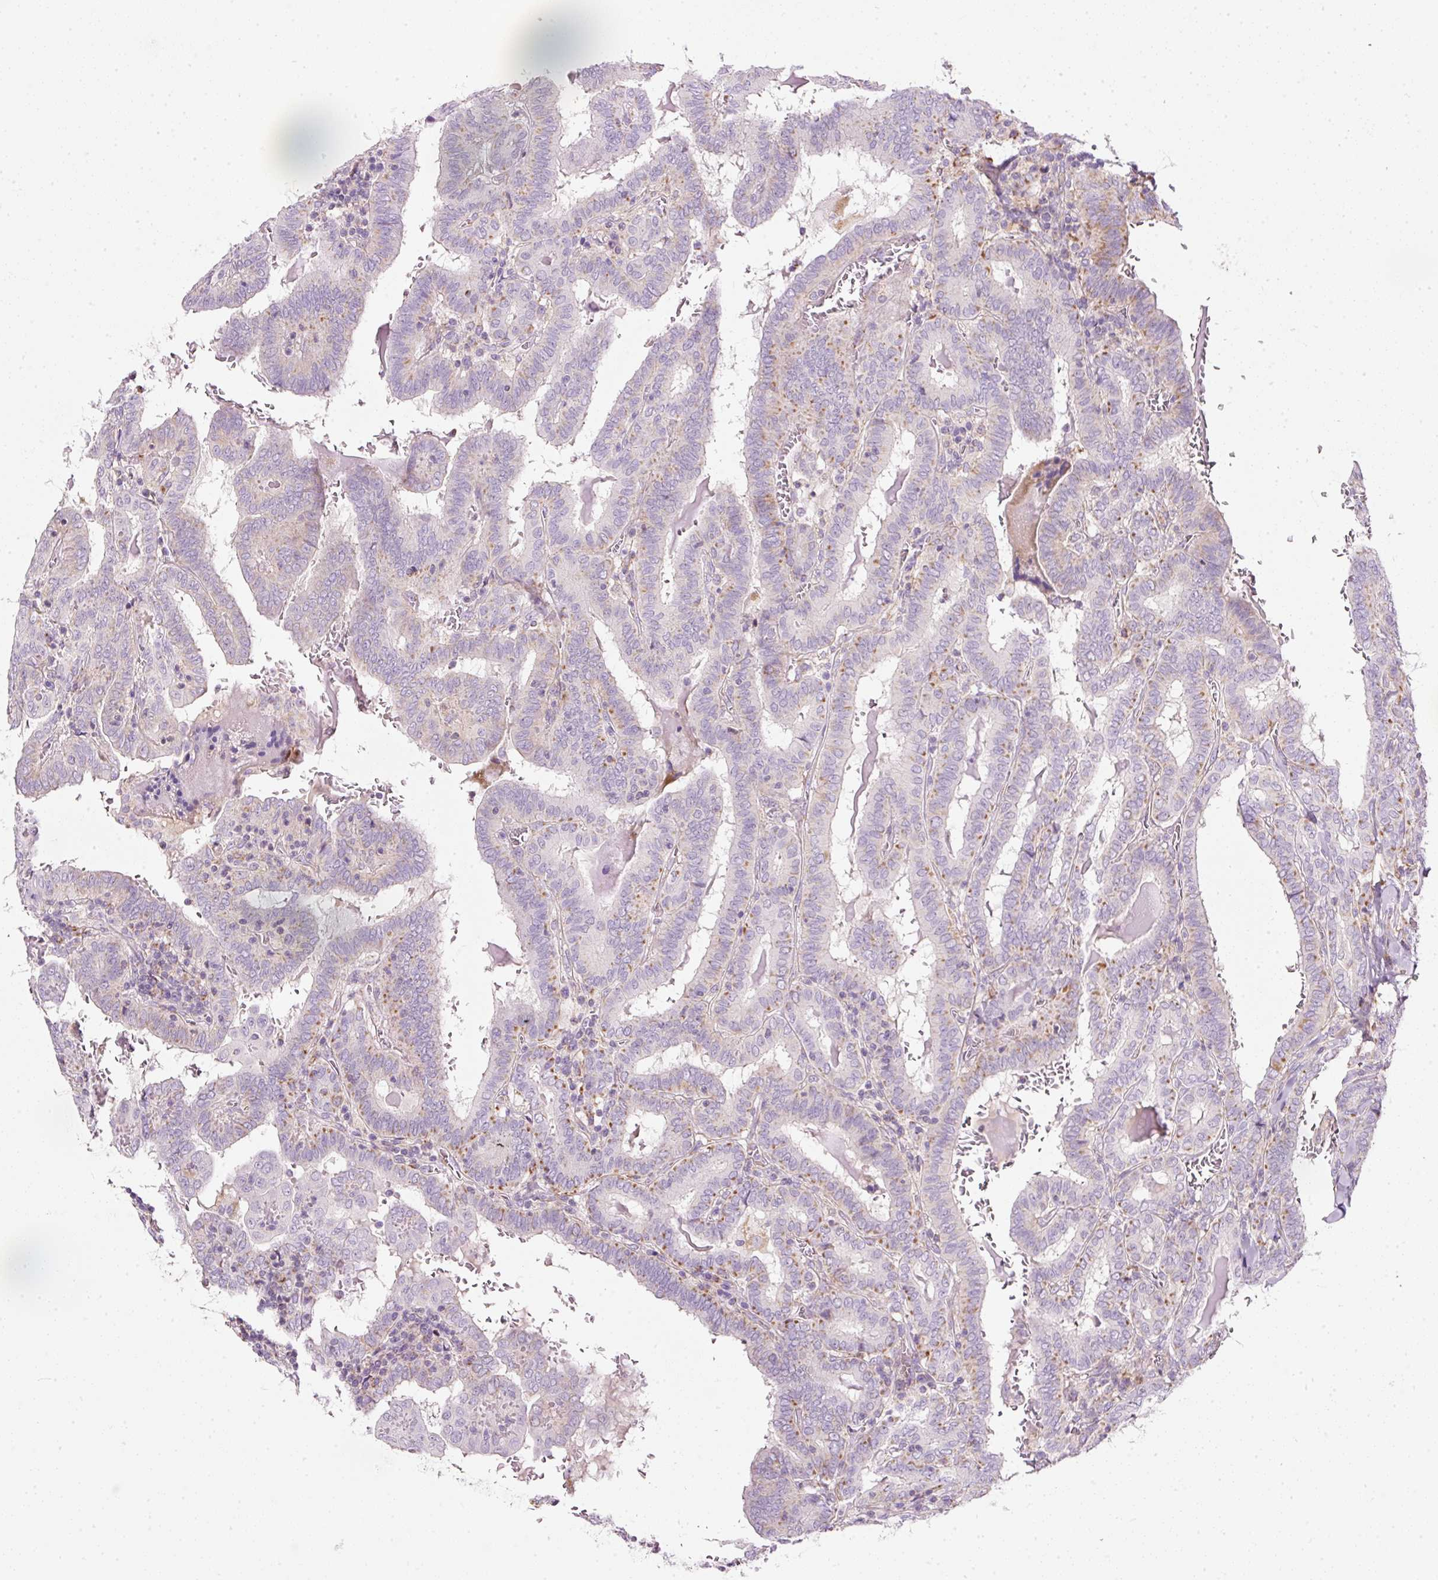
{"staining": {"intensity": "moderate", "quantity": "<25%", "location": "cytoplasmic/membranous"}, "tissue": "thyroid cancer", "cell_type": "Tumor cells", "image_type": "cancer", "snomed": [{"axis": "morphology", "description": "Papillary adenocarcinoma, NOS"}, {"axis": "topography", "description": "Thyroid gland"}], "caption": "Tumor cells demonstrate low levels of moderate cytoplasmic/membranous expression in approximately <25% of cells in human thyroid papillary adenocarcinoma. The staining was performed using DAB (3,3'-diaminobenzidine) to visualize the protein expression in brown, while the nuclei were stained in blue with hematoxylin (Magnification: 20x).", "gene": "NDUFA1", "patient": {"sex": "female", "age": 72}}